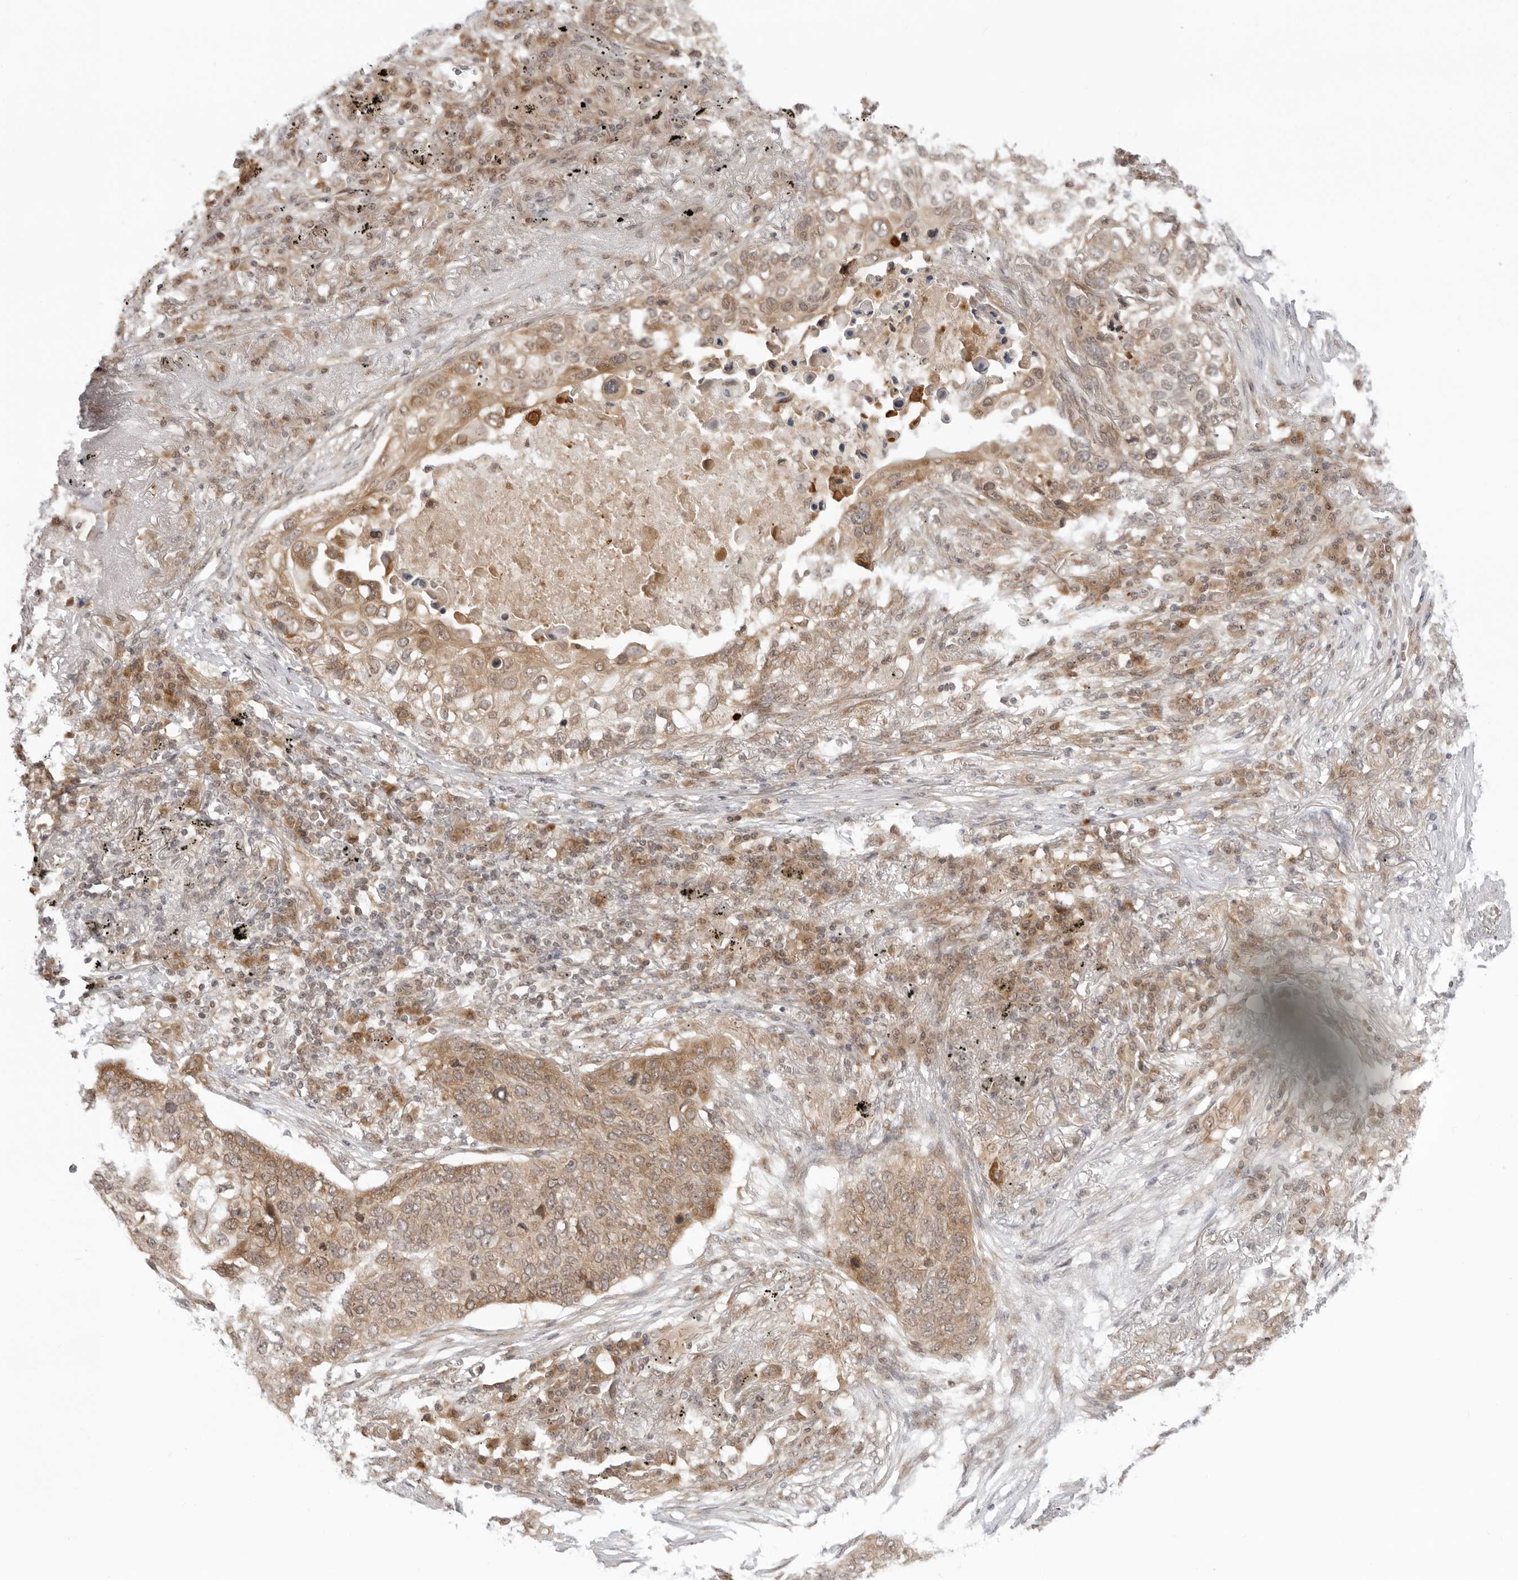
{"staining": {"intensity": "moderate", "quantity": ">75%", "location": "cytoplasmic/membranous"}, "tissue": "lung cancer", "cell_type": "Tumor cells", "image_type": "cancer", "snomed": [{"axis": "morphology", "description": "Squamous cell carcinoma, NOS"}, {"axis": "topography", "description": "Lung"}], "caption": "A medium amount of moderate cytoplasmic/membranous positivity is identified in approximately >75% of tumor cells in squamous cell carcinoma (lung) tissue. (Stains: DAB in brown, nuclei in blue, Microscopy: brightfield microscopy at high magnification).", "gene": "PRRC2C", "patient": {"sex": "female", "age": 63}}